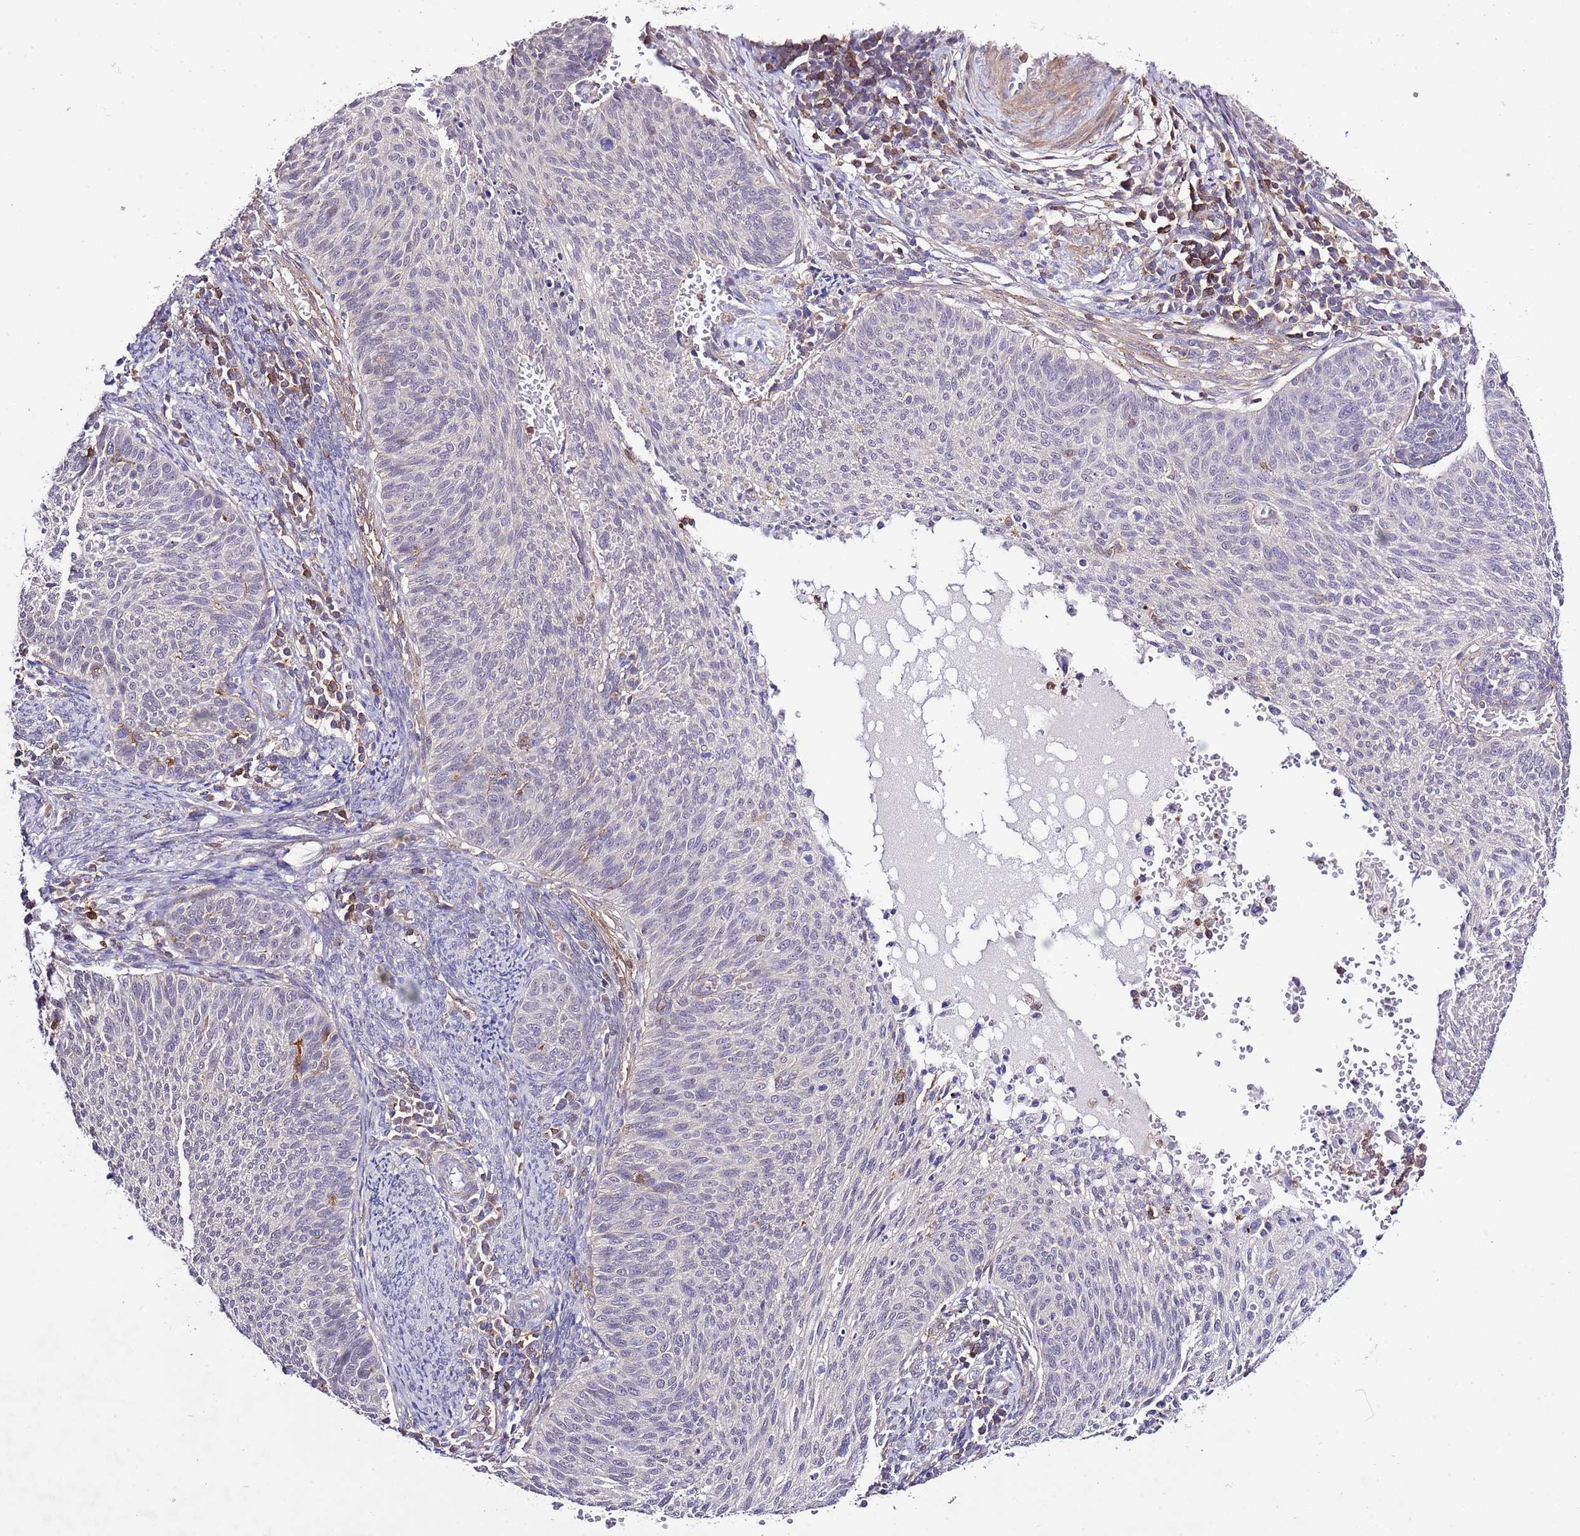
{"staining": {"intensity": "negative", "quantity": "none", "location": "none"}, "tissue": "cervical cancer", "cell_type": "Tumor cells", "image_type": "cancer", "snomed": [{"axis": "morphology", "description": "Squamous cell carcinoma, NOS"}, {"axis": "topography", "description": "Cervix"}], "caption": "DAB (3,3'-diaminobenzidine) immunohistochemical staining of human squamous cell carcinoma (cervical) demonstrates no significant staining in tumor cells.", "gene": "EFHD1", "patient": {"sex": "female", "age": 70}}